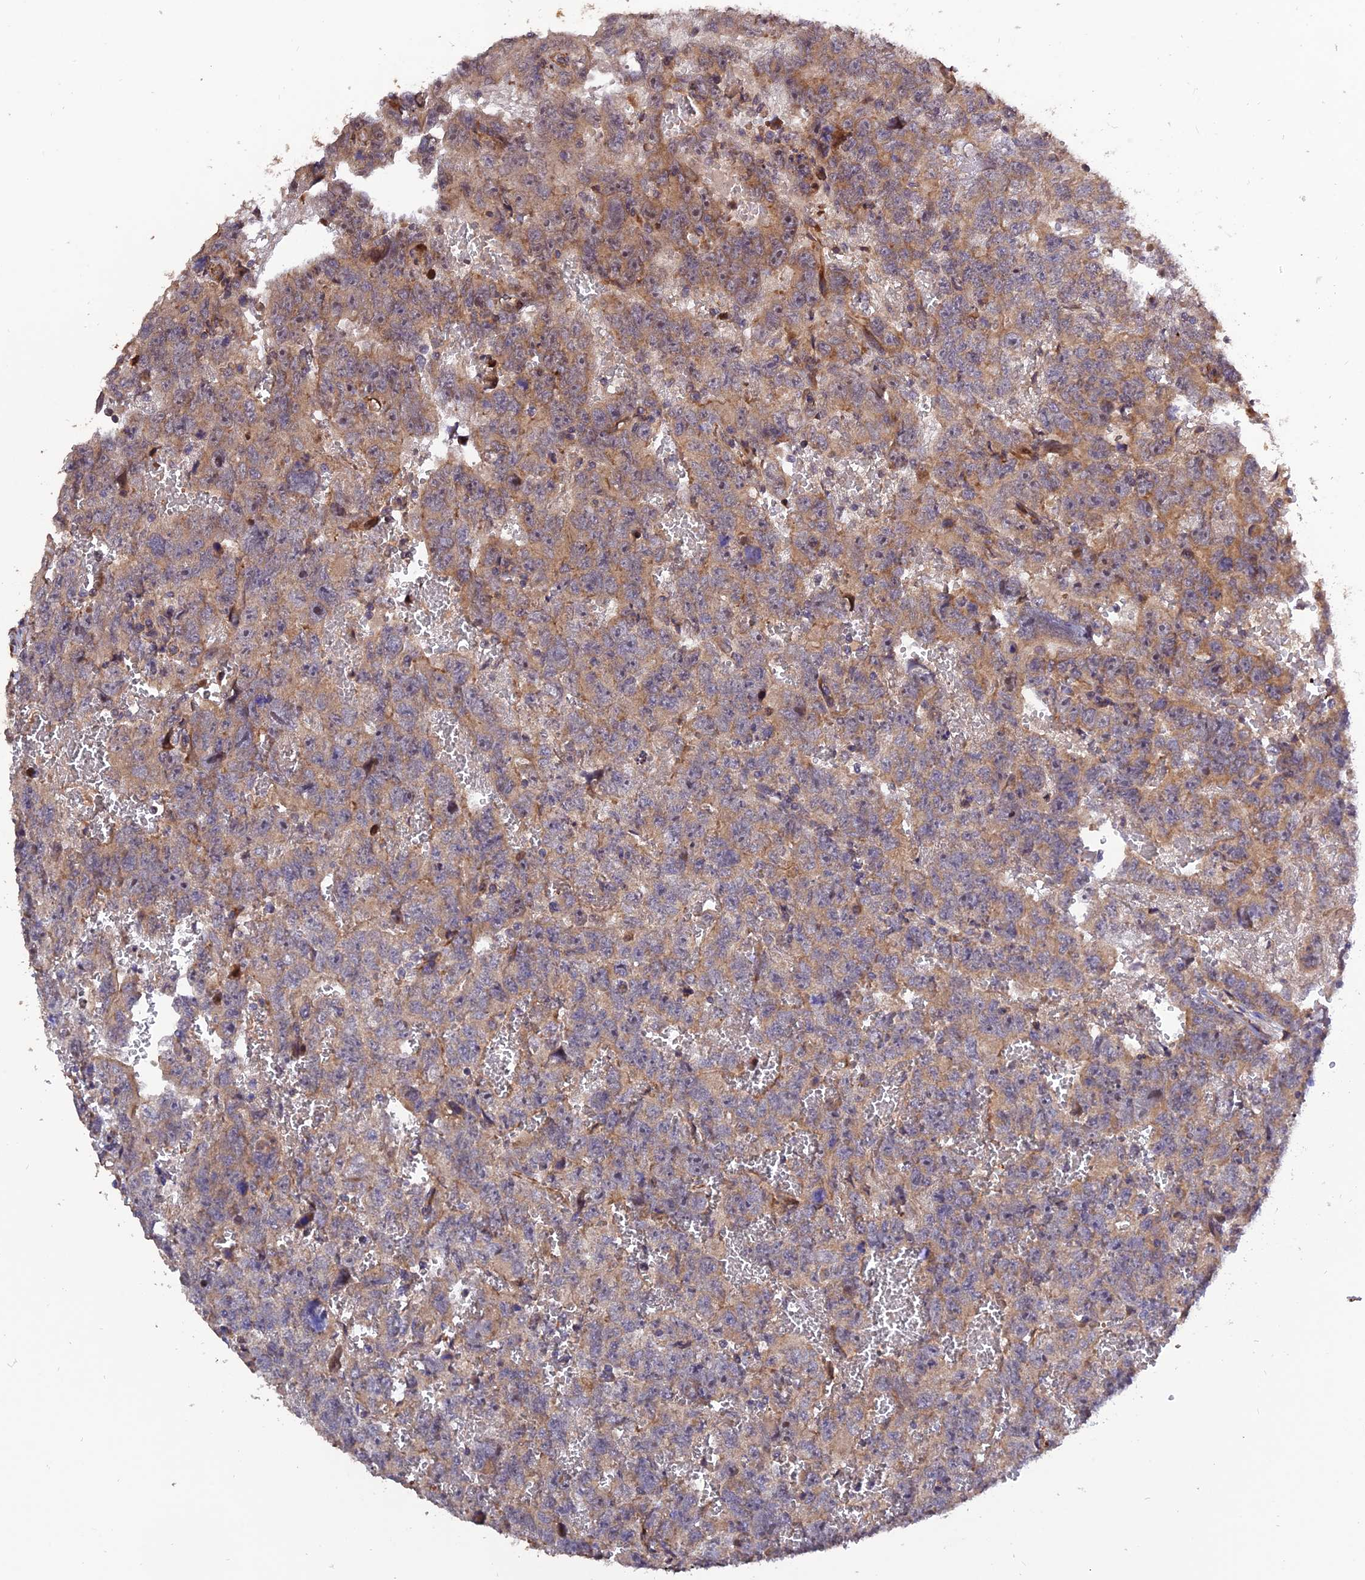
{"staining": {"intensity": "weak", "quantity": "25%-75%", "location": "cytoplasmic/membranous"}, "tissue": "testis cancer", "cell_type": "Tumor cells", "image_type": "cancer", "snomed": [{"axis": "morphology", "description": "Carcinoma, Embryonal, NOS"}, {"axis": "topography", "description": "Testis"}], "caption": "Testis cancer (embryonal carcinoma) stained with a brown dye displays weak cytoplasmic/membranous positive expression in about 25%-75% of tumor cells.", "gene": "CREBL2", "patient": {"sex": "male", "age": 45}}